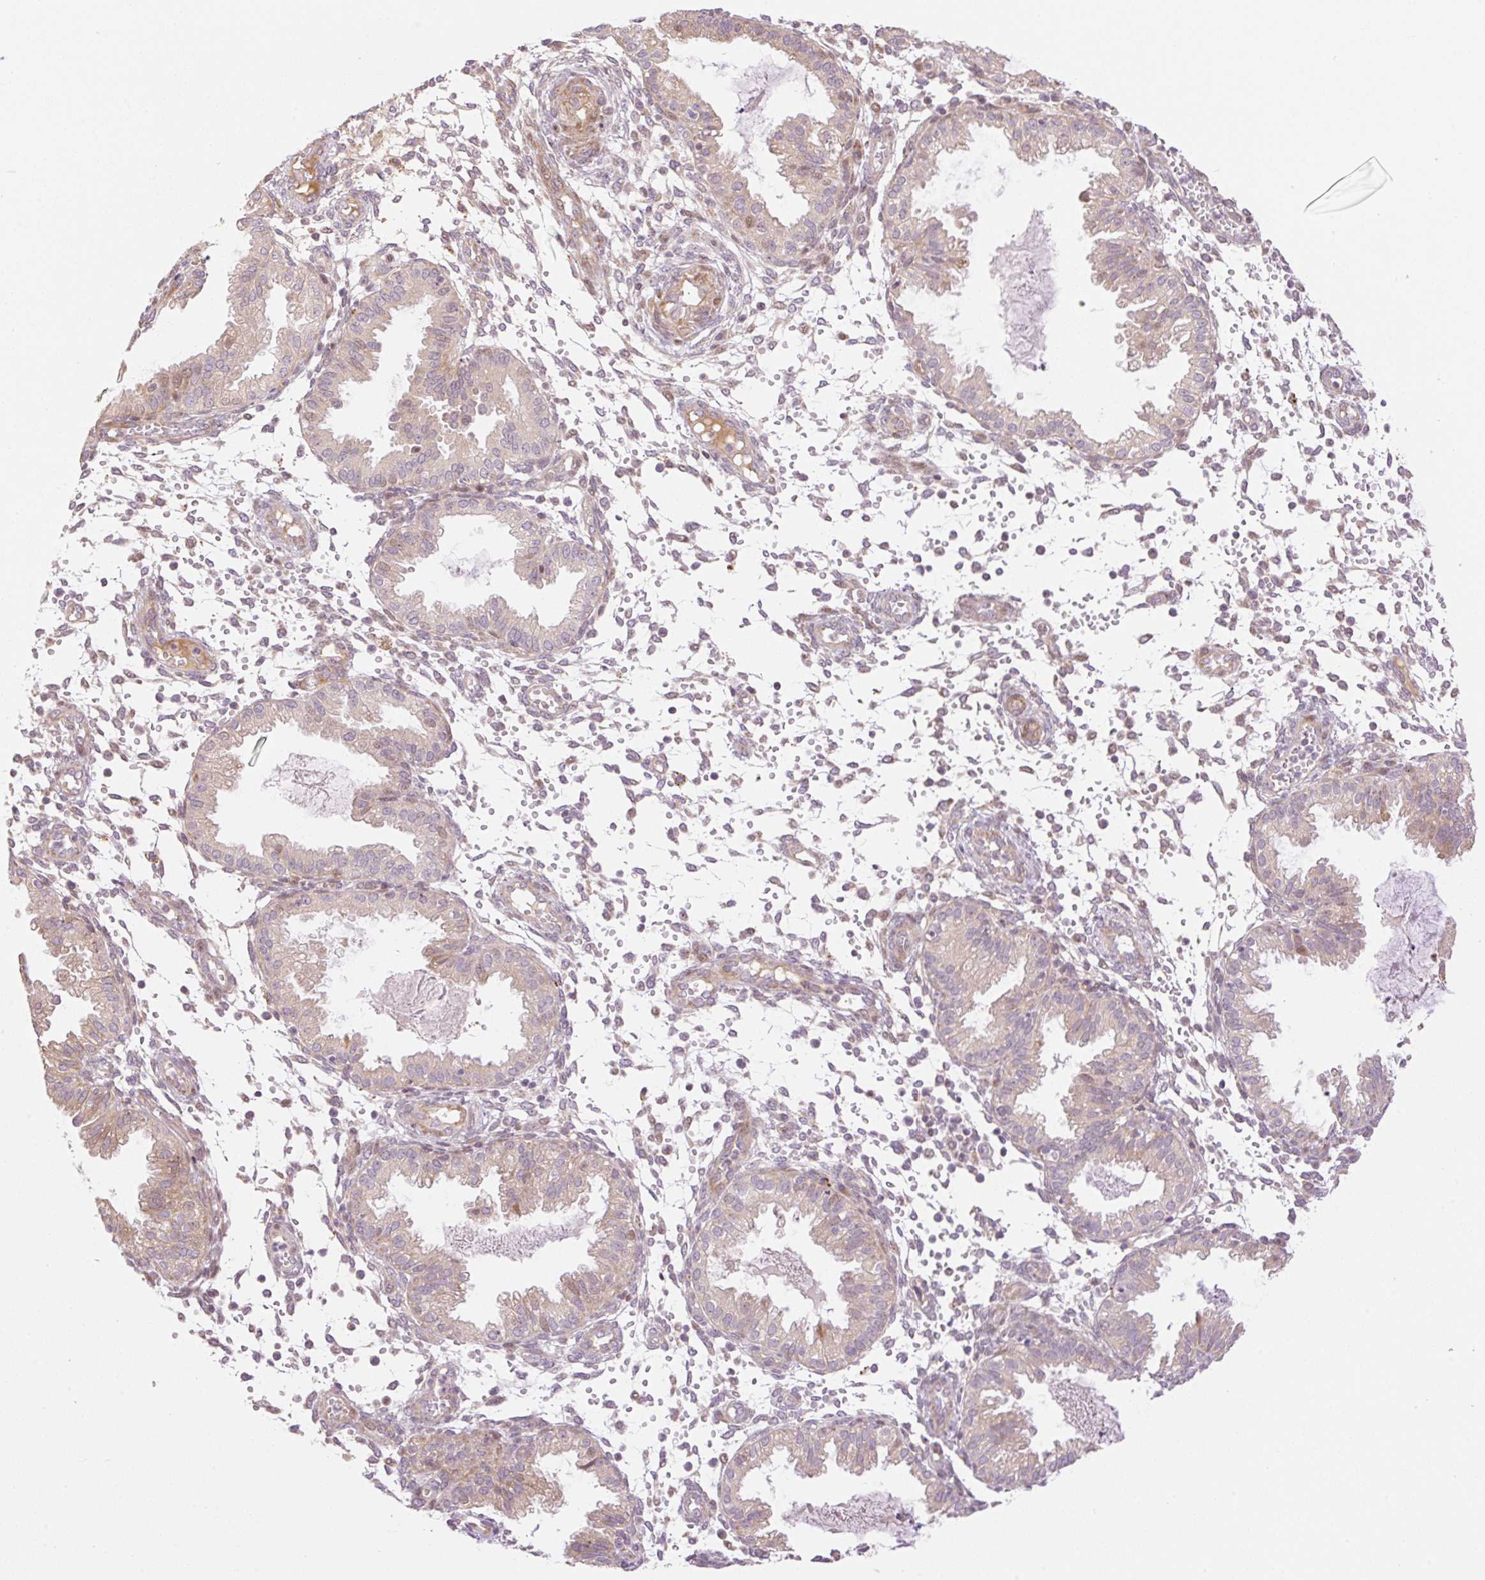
{"staining": {"intensity": "weak", "quantity": "<25%", "location": "cytoplasmic/membranous"}, "tissue": "endometrium", "cell_type": "Cells in endometrial stroma", "image_type": "normal", "snomed": [{"axis": "morphology", "description": "Normal tissue, NOS"}, {"axis": "topography", "description": "Endometrium"}], "caption": "Immunohistochemistry (IHC) micrograph of unremarkable endometrium stained for a protein (brown), which shows no staining in cells in endometrial stroma. (Stains: DAB (3,3'-diaminobenzidine) immunohistochemistry with hematoxylin counter stain, Microscopy: brightfield microscopy at high magnification).", "gene": "ZNF394", "patient": {"sex": "female", "age": 33}}